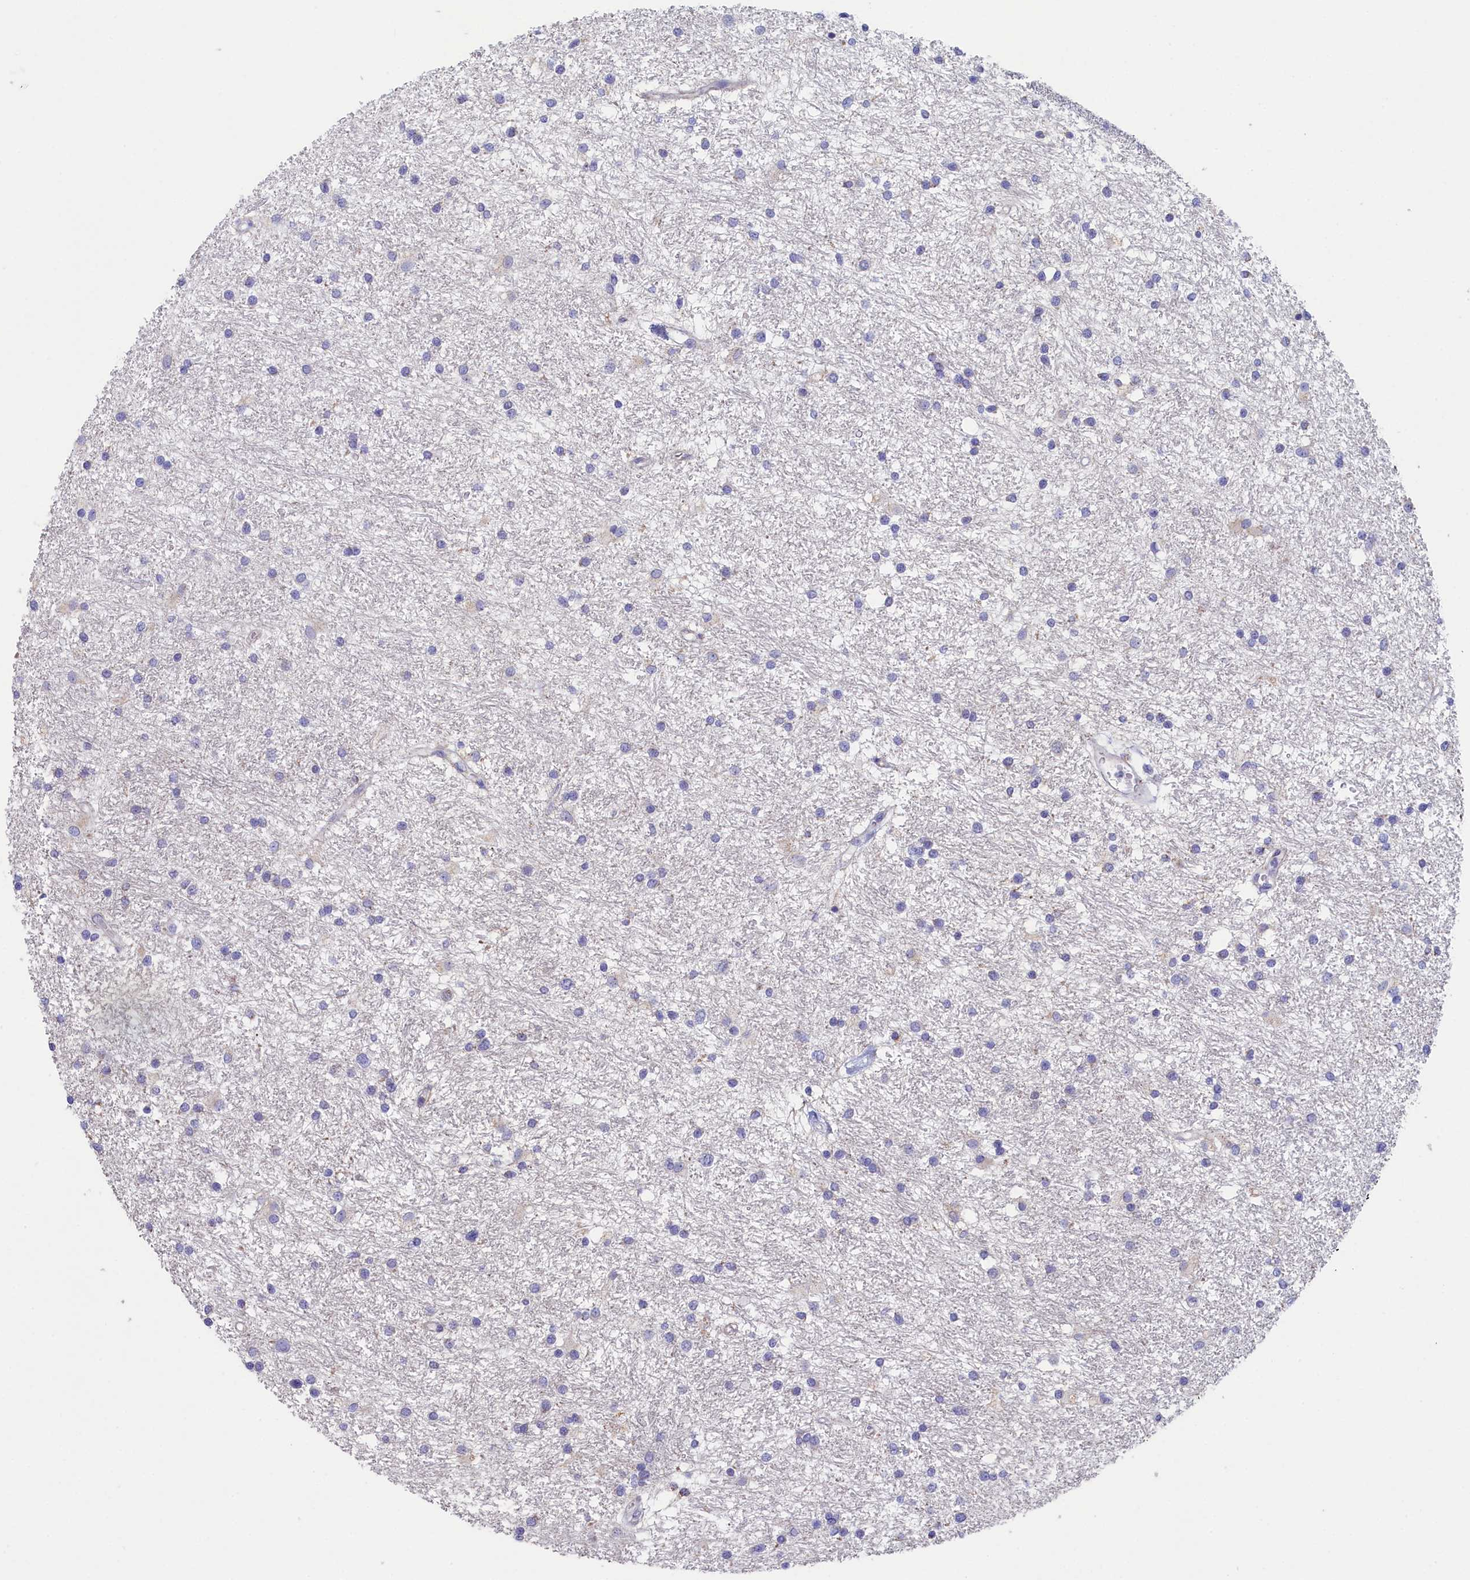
{"staining": {"intensity": "negative", "quantity": "none", "location": "none"}, "tissue": "glioma", "cell_type": "Tumor cells", "image_type": "cancer", "snomed": [{"axis": "morphology", "description": "Glioma, malignant, High grade"}, {"axis": "topography", "description": "Brain"}], "caption": "Tumor cells are negative for brown protein staining in glioma.", "gene": "PRDM12", "patient": {"sex": "male", "age": 77}}